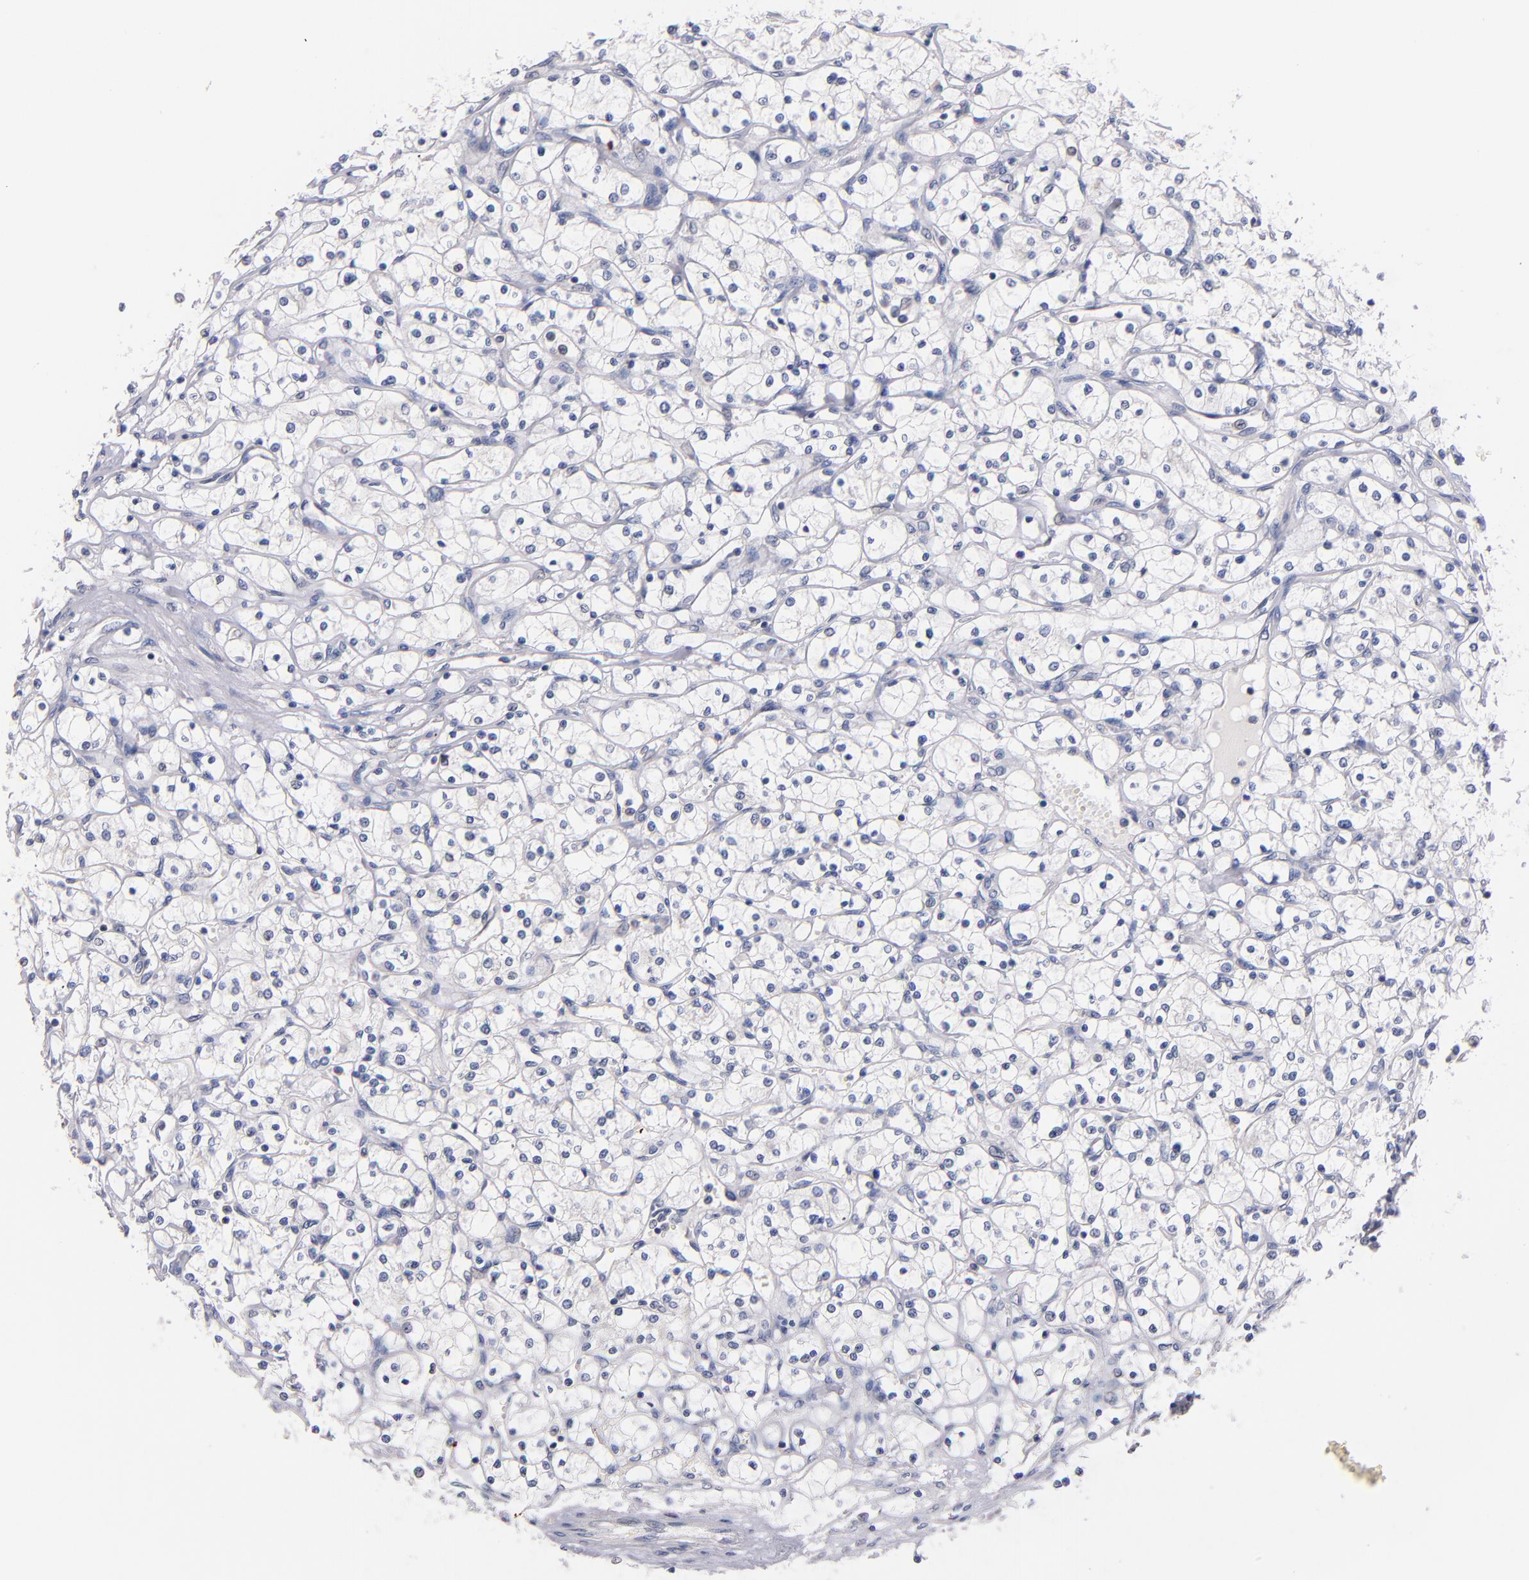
{"staining": {"intensity": "negative", "quantity": "none", "location": "none"}, "tissue": "renal cancer", "cell_type": "Tumor cells", "image_type": "cancer", "snomed": [{"axis": "morphology", "description": "Adenocarcinoma, NOS"}, {"axis": "topography", "description": "Kidney"}], "caption": "Human renal cancer (adenocarcinoma) stained for a protein using IHC displays no staining in tumor cells.", "gene": "CNTNAP2", "patient": {"sex": "male", "age": 61}}